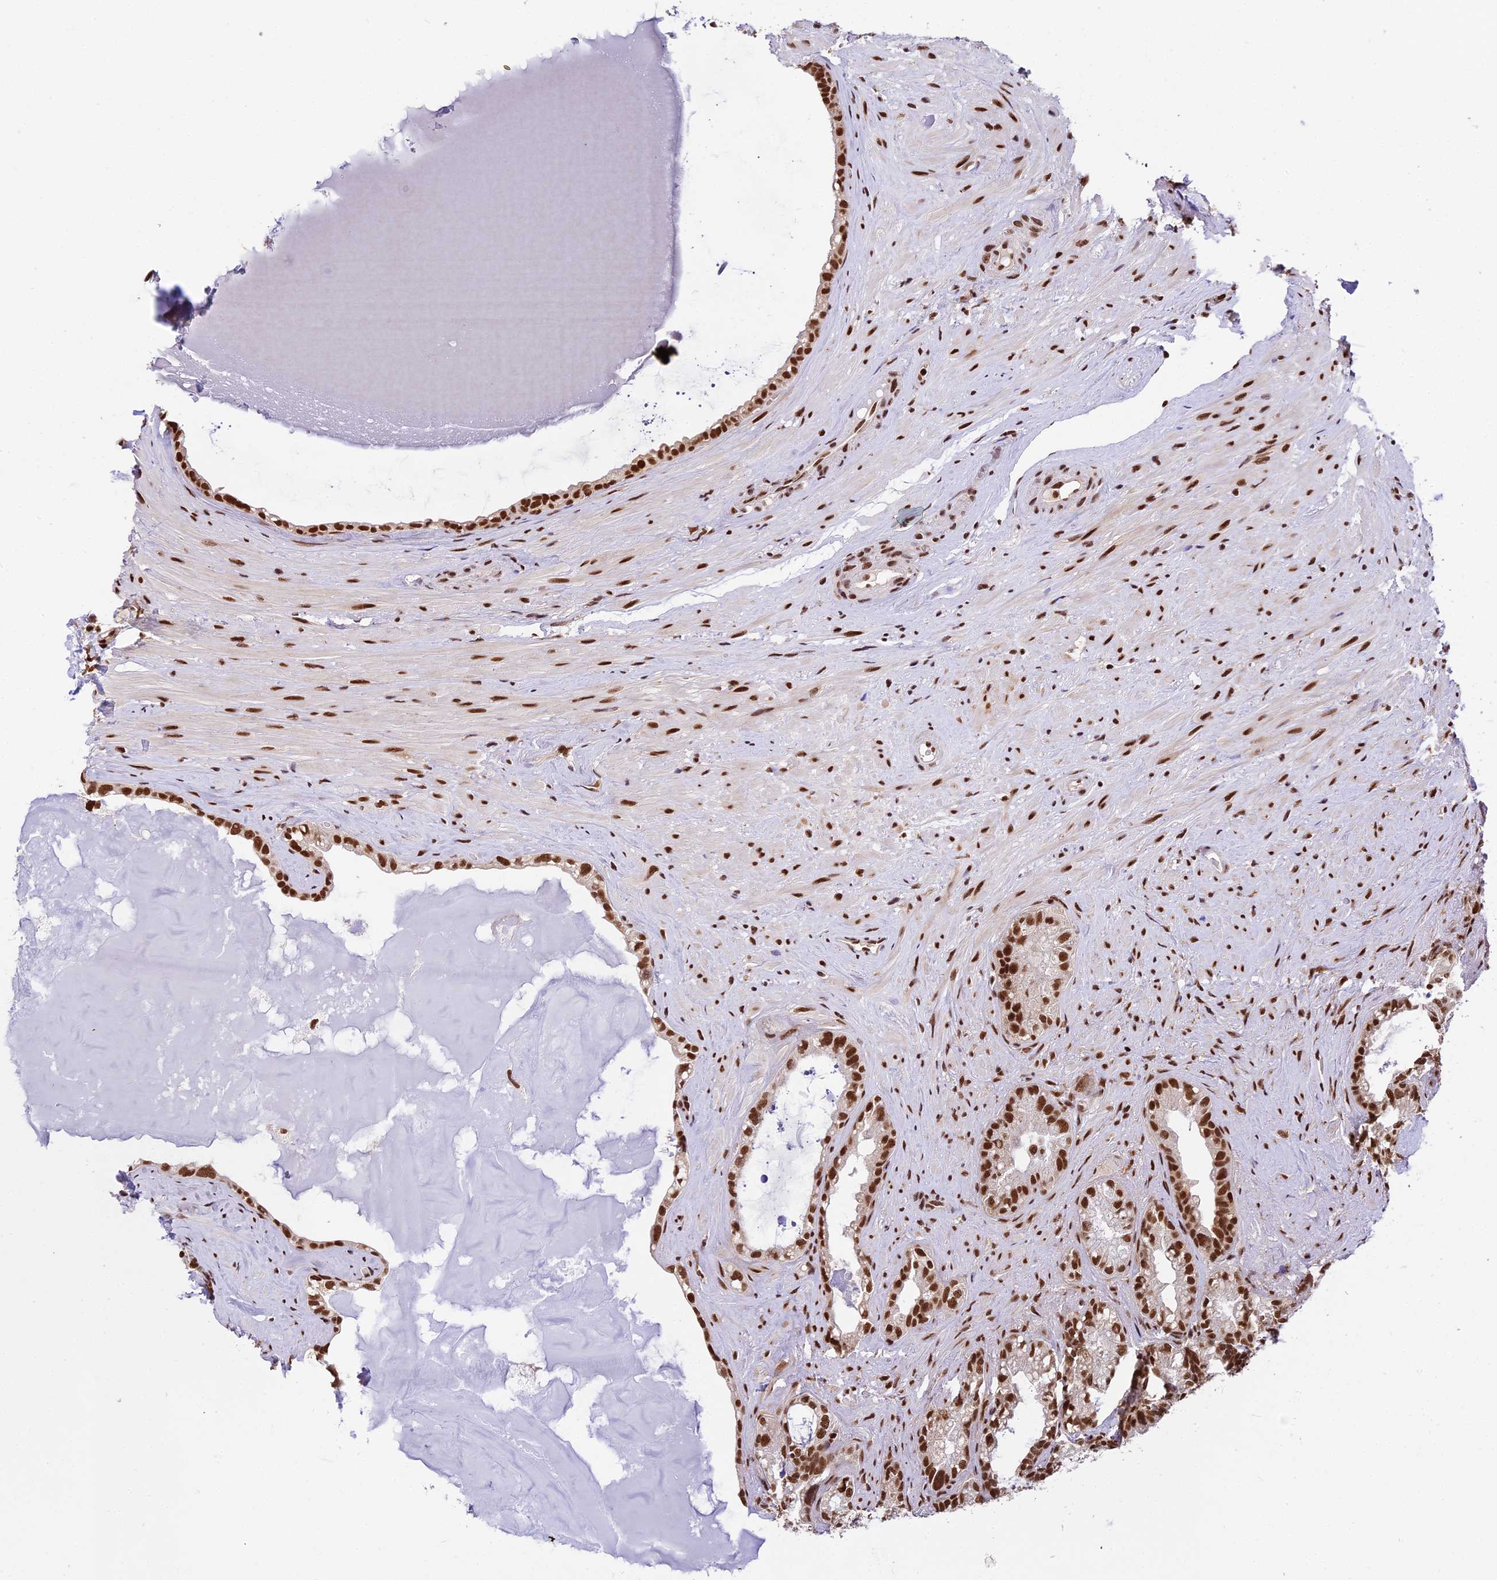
{"staining": {"intensity": "strong", "quantity": ">75%", "location": "nuclear"}, "tissue": "seminal vesicle", "cell_type": "Glandular cells", "image_type": "normal", "snomed": [{"axis": "morphology", "description": "Normal tissue, NOS"}, {"axis": "topography", "description": "Prostate"}, {"axis": "topography", "description": "Seminal veicle"}], "caption": "Immunohistochemistry (IHC) micrograph of normal human seminal vesicle stained for a protein (brown), which shows high levels of strong nuclear staining in about >75% of glandular cells.", "gene": "RAMACL", "patient": {"sex": "male", "age": 79}}